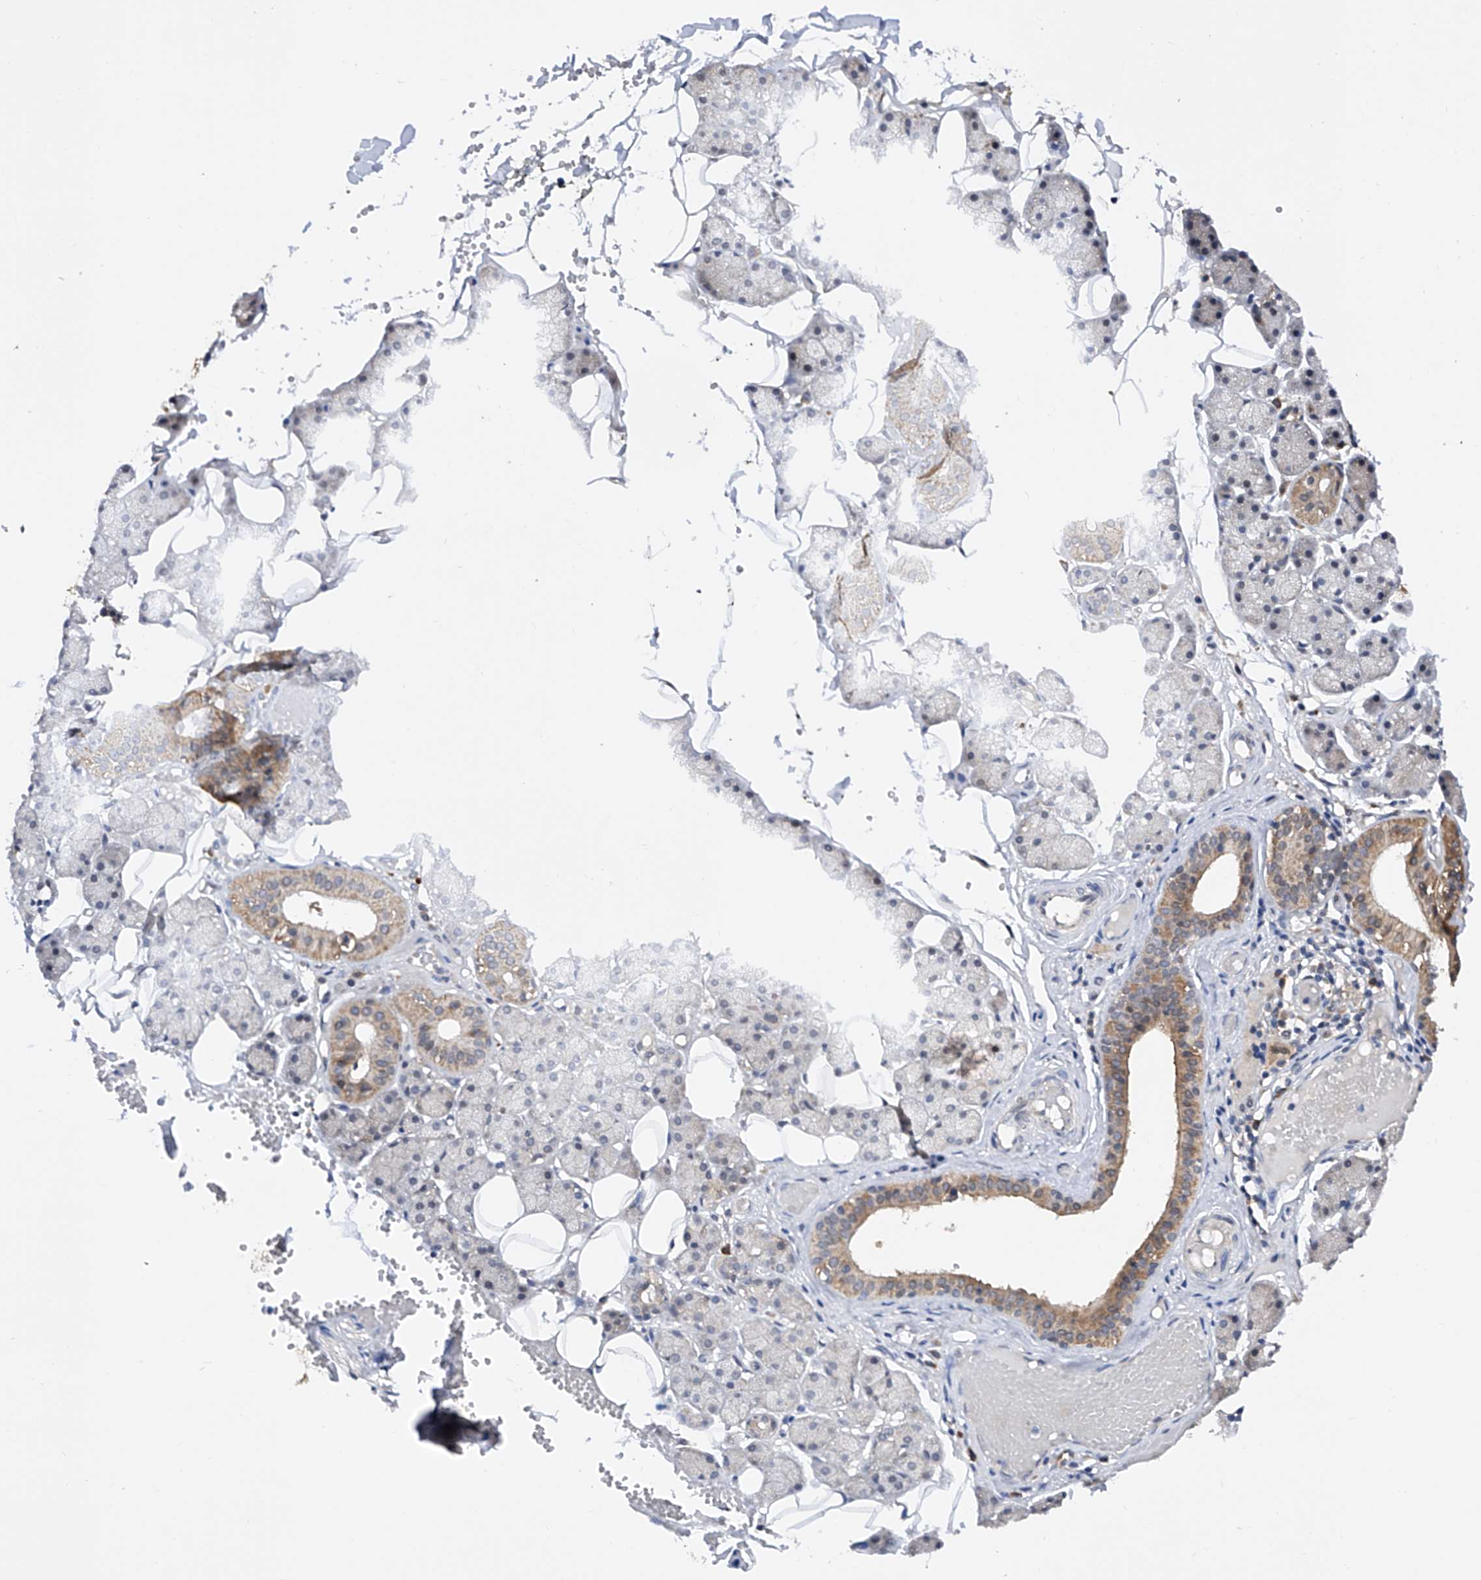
{"staining": {"intensity": "moderate", "quantity": "<25%", "location": "cytoplasmic/membranous"}, "tissue": "salivary gland", "cell_type": "Glandular cells", "image_type": "normal", "snomed": [{"axis": "morphology", "description": "Normal tissue, NOS"}, {"axis": "topography", "description": "Salivary gland"}], "caption": "Glandular cells reveal moderate cytoplasmic/membranous positivity in about <25% of cells in normal salivary gland. (brown staining indicates protein expression, while blue staining denotes nuclei).", "gene": "USP45", "patient": {"sex": "female", "age": 33}}